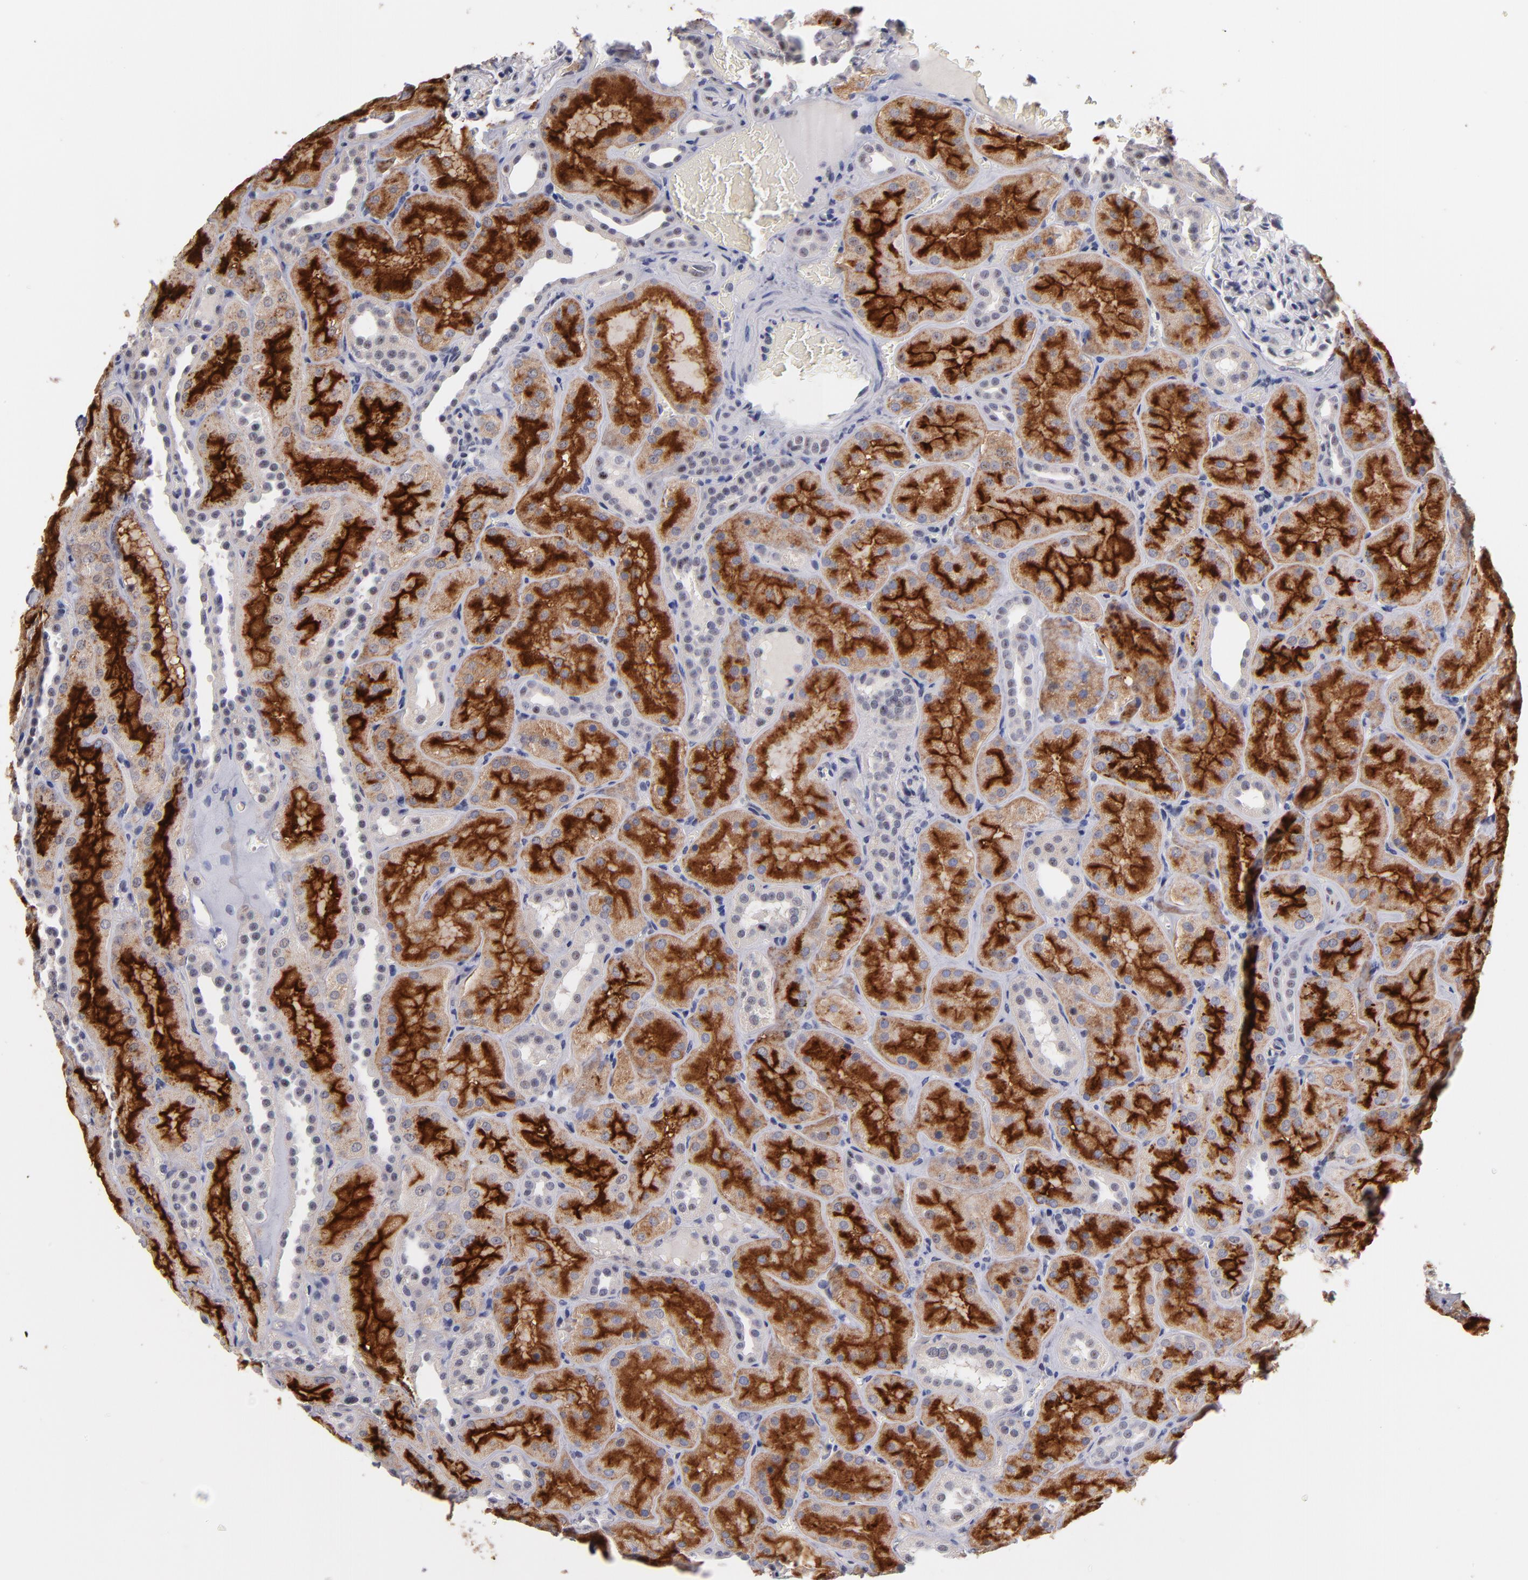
{"staining": {"intensity": "negative", "quantity": "none", "location": "none"}, "tissue": "kidney", "cell_type": "Cells in glomeruli", "image_type": "normal", "snomed": [{"axis": "morphology", "description": "Normal tissue, NOS"}, {"axis": "topography", "description": "Kidney"}], "caption": "A high-resolution photomicrograph shows IHC staining of unremarkable kidney, which displays no significant positivity in cells in glomeruli. (DAB immunohistochemistry visualized using brightfield microscopy, high magnification).", "gene": "RAF1", "patient": {"sex": "male", "age": 28}}